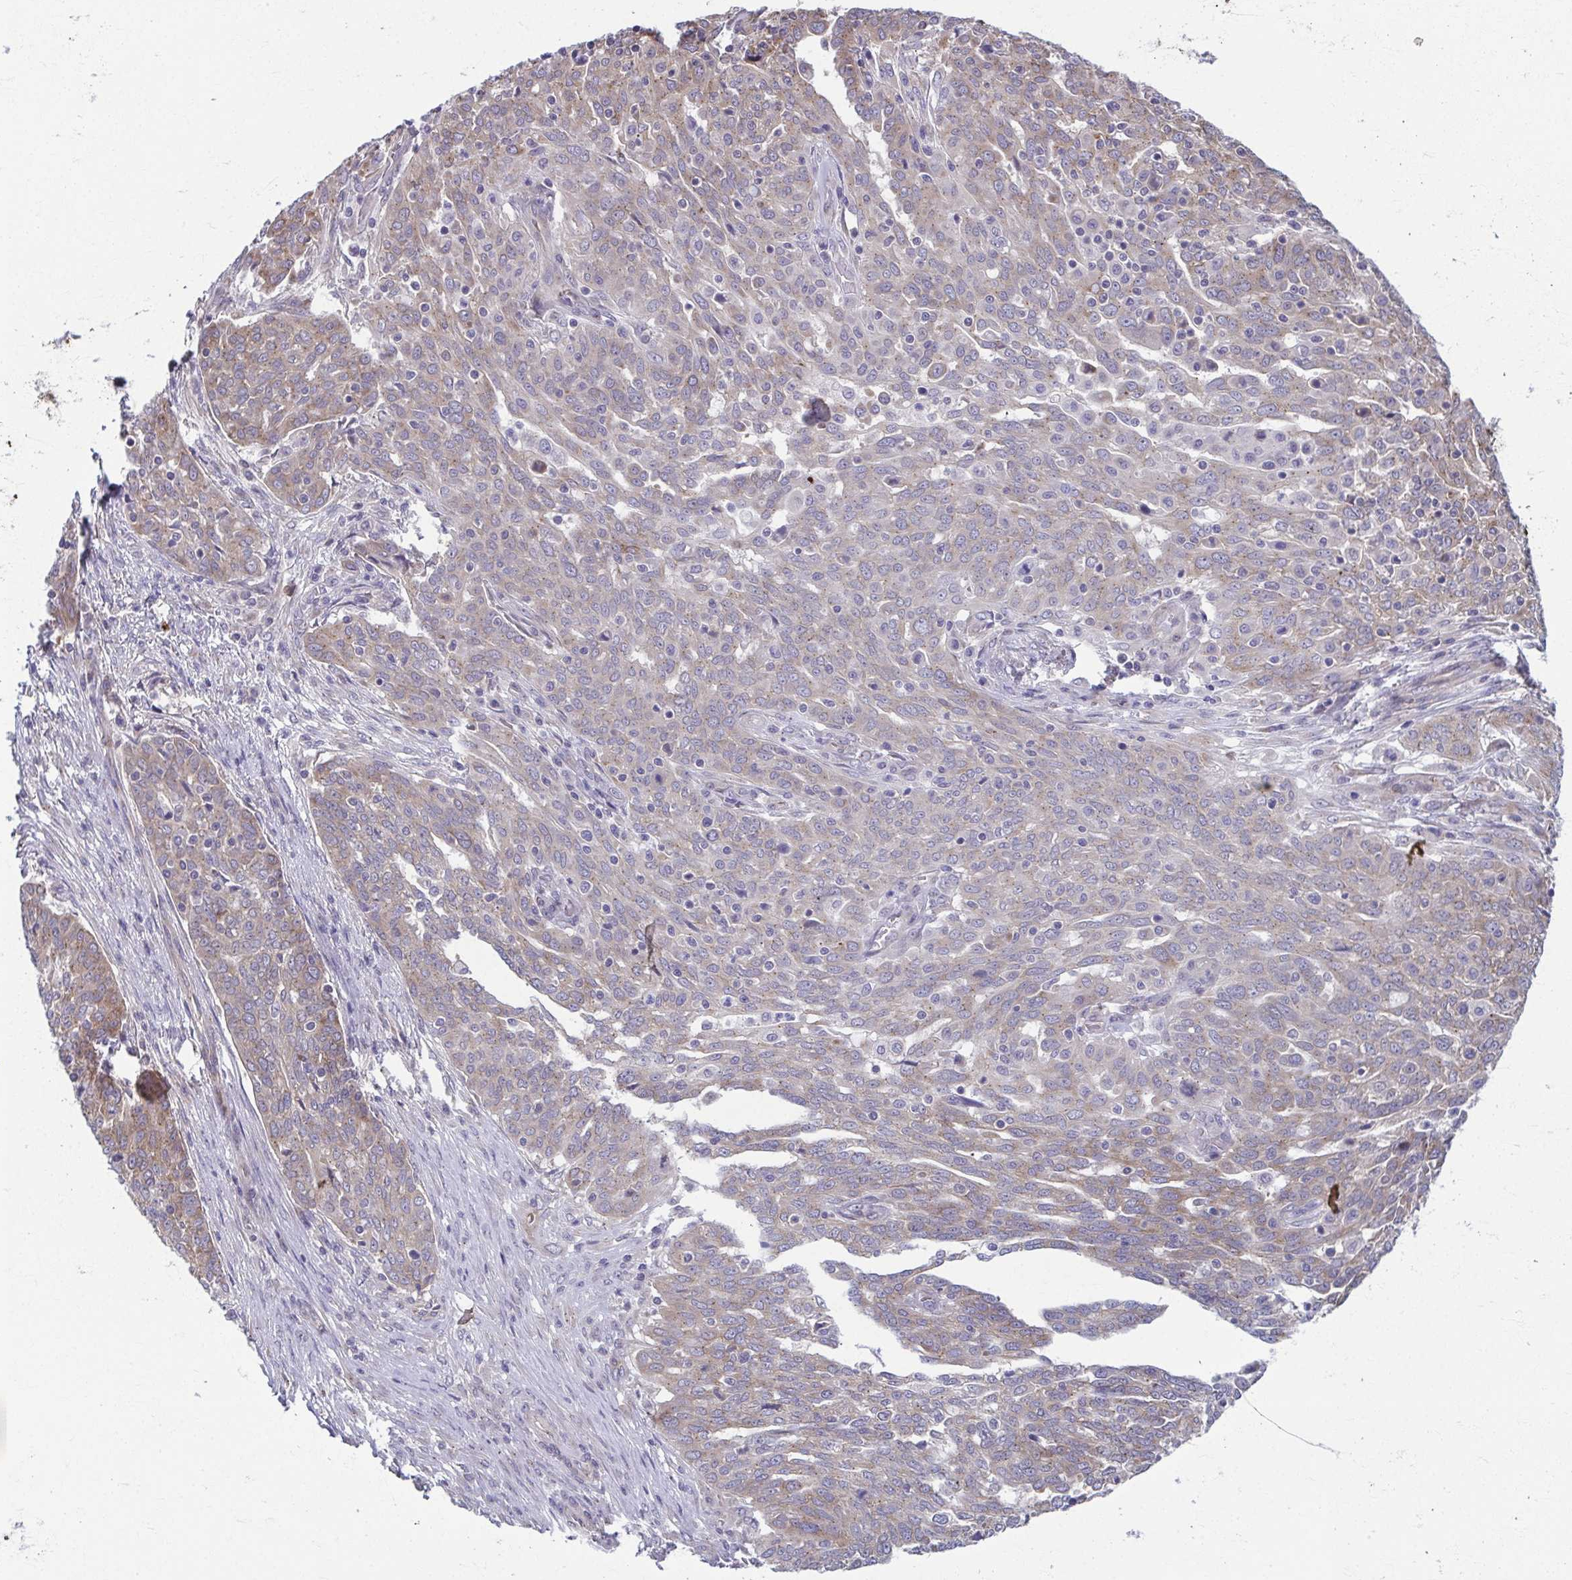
{"staining": {"intensity": "weak", "quantity": "25%-75%", "location": "cytoplasmic/membranous"}, "tissue": "ovarian cancer", "cell_type": "Tumor cells", "image_type": "cancer", "snomed": [{"axis": "morphology", "description": "Cystadenocarcinoma, serous, NOS"}, {"axis": "topography", "description": "Ovary"}], "caption": "A high-resolution image shows IHC staining of ovarian serous cystadenocarcinoma, which reveals weak cytoplasmic/membranous positivity in approximately 25%-75% of tumor cells. Immunohistochemistry stains the protein of interest in brown and the nuclei are stained blue.", "gene": "TMEM108", "patient": {"sex": "female", "age": 67}}